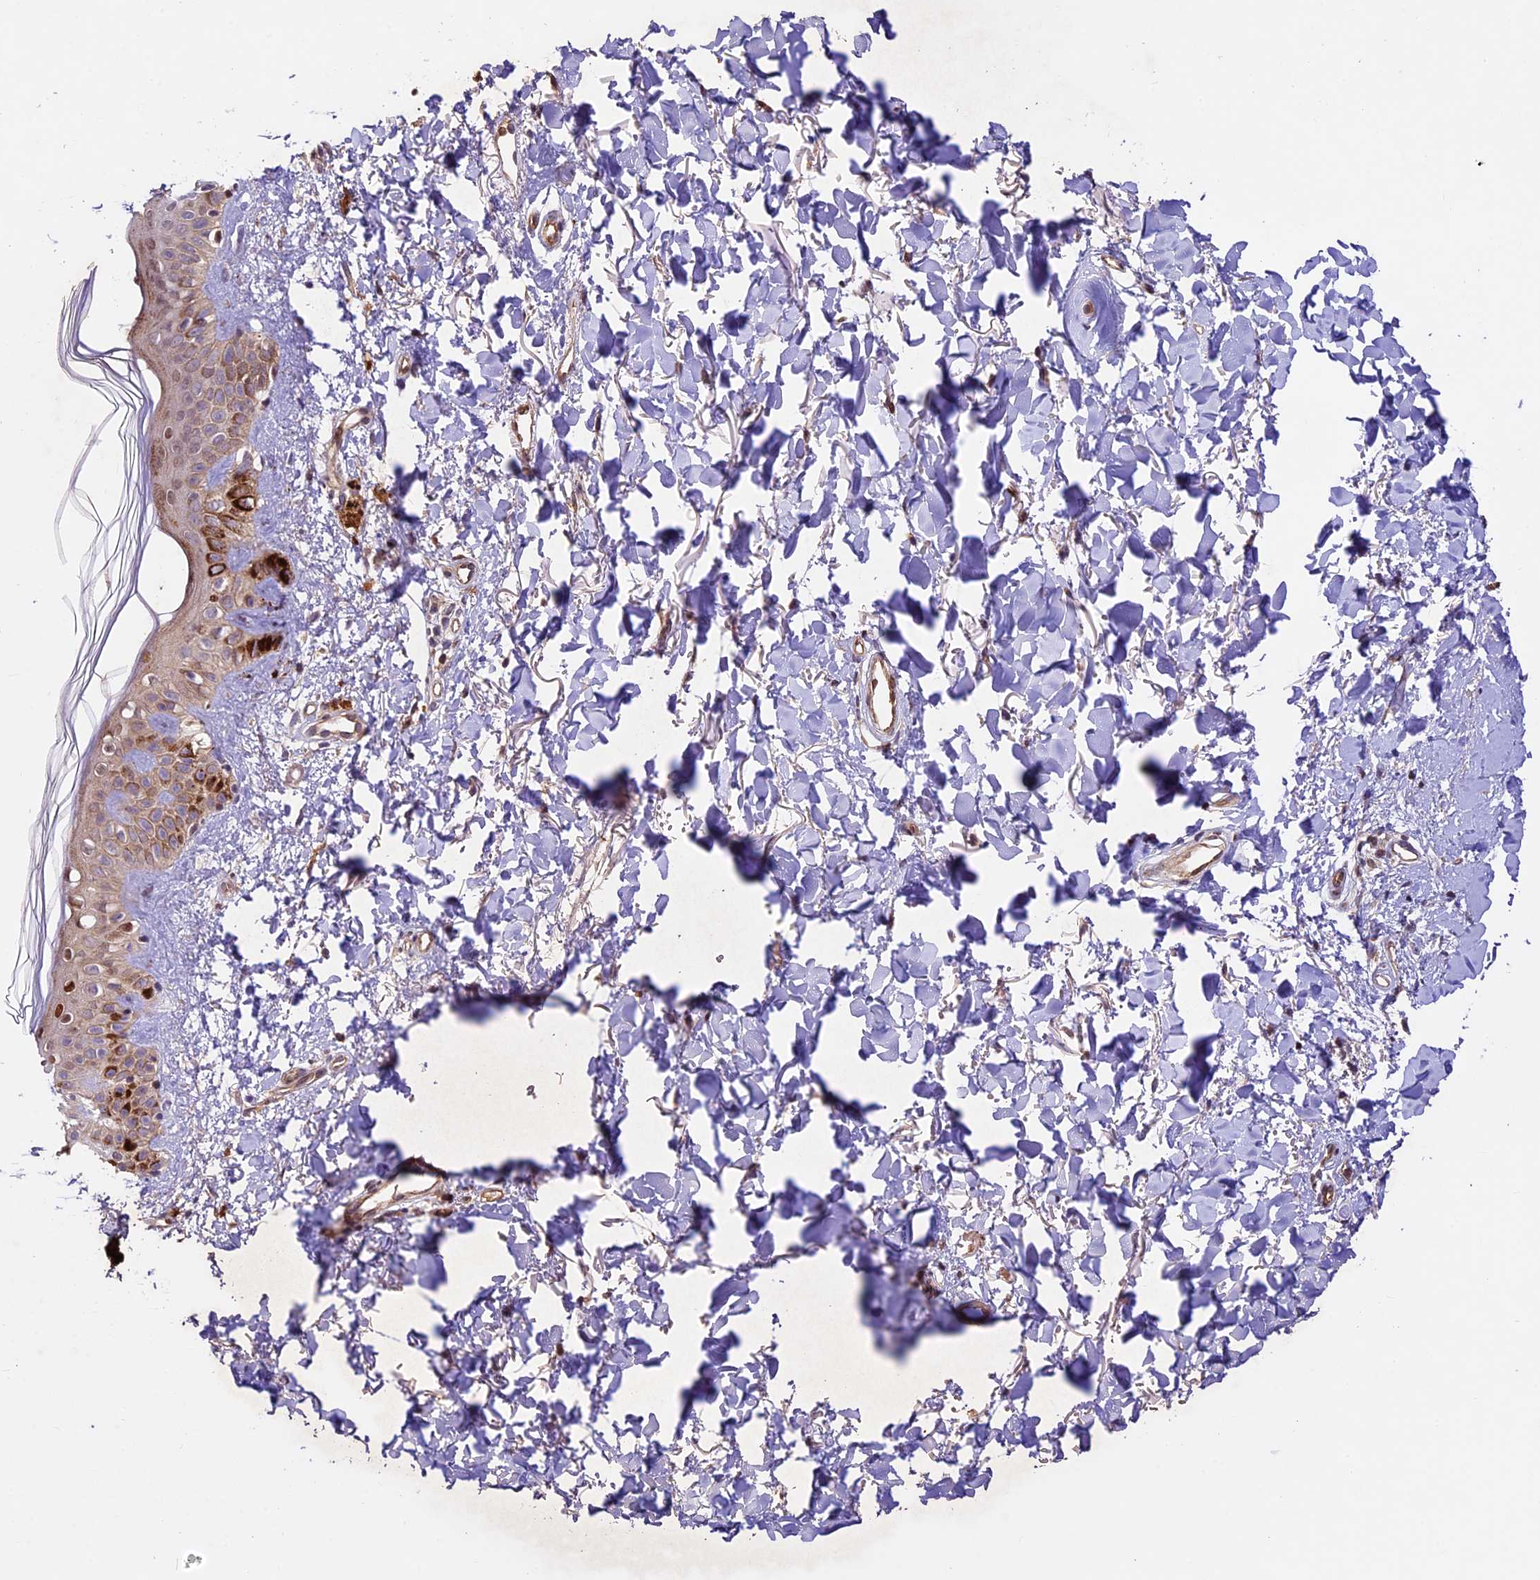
{"staining": {"intensity": "weak", "quantity": ">75%", "location": "cytoplasmic/membranous"}, "tissue": "skin", "cell_type": "Fibroblasts", "image_type": "normal", "snomed": [{"axis": "morphology", "description": "Normal tissue, NOS"}, {"axis": "topography", "description": "Skin"}], "caption": "A micrograph of human skin stained for a protein shows weak cytoplasmic/membranous brown staining in fibroblasts. The staining was performed using DAB (3,3'-diaminobenzidine), with brown indicating positive protein expression. Nuclei are stained blue with hematoxylin.", "gene": "CCSER1", "patient": {"sex": "female", "age": 58}}